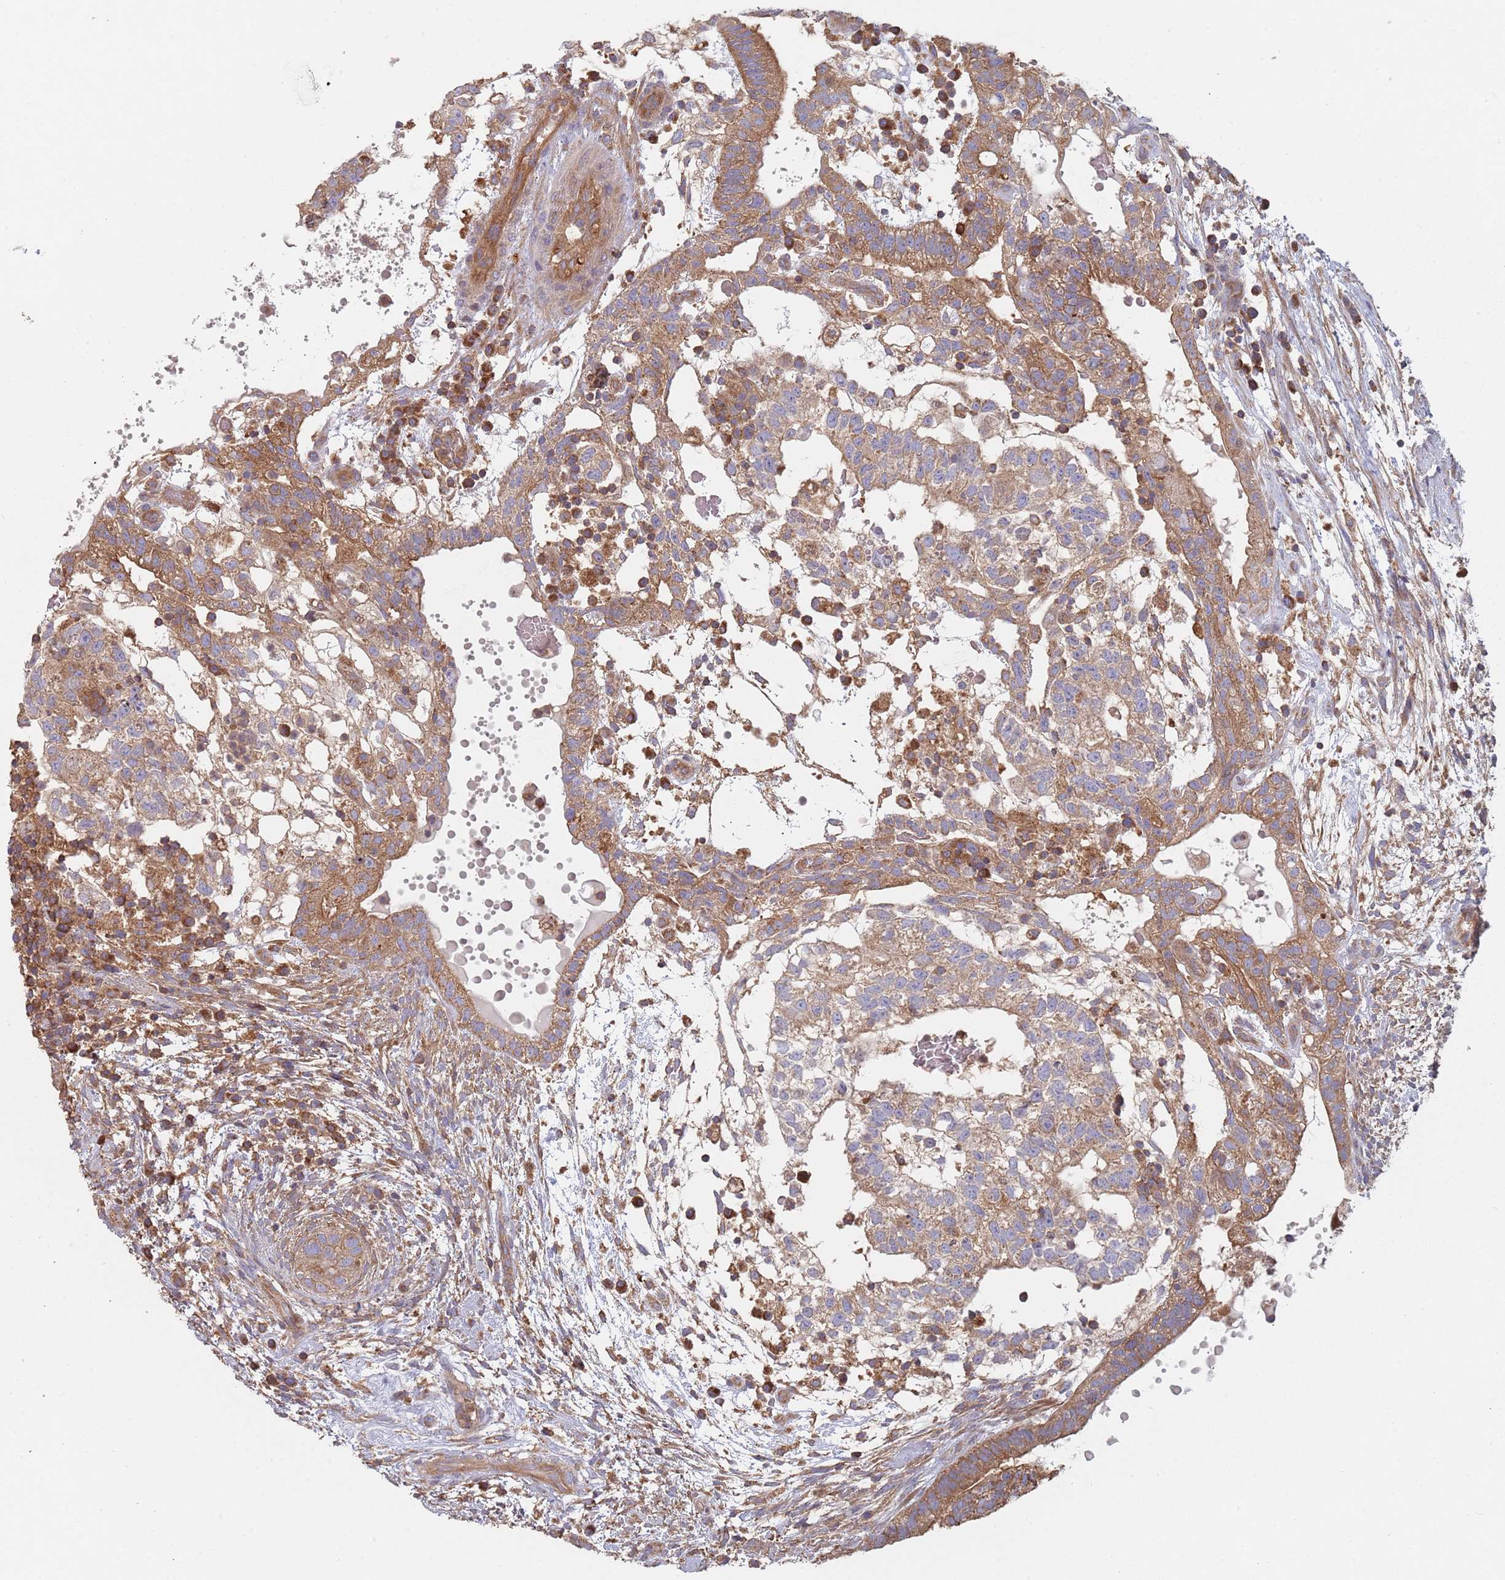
{"staining": {"intensity": "moderate", "quantity": ">75%", "location": "cytoplasmic/membranous"}, "tissue": "testis cancer", "cell_type": "Tumor cells", "image_type": "cancer", "snomed": [{"axis": "morphology", "description": "Normal tissue, NOS"}, {"axis": "morphology", "description": "Carcinoma, Embryonal, NOS"}, {"axis": "topography", "description": "Testis"}], "caption": "Human testis cancer (embryonal carcinoma) stained for a protein (brown) demonstrates moderate cytoplasmic/membranous positive staining in about >75% of tumor cells.", "gene": "GDI2", "patient": {"sex": "male", "age": 32}}